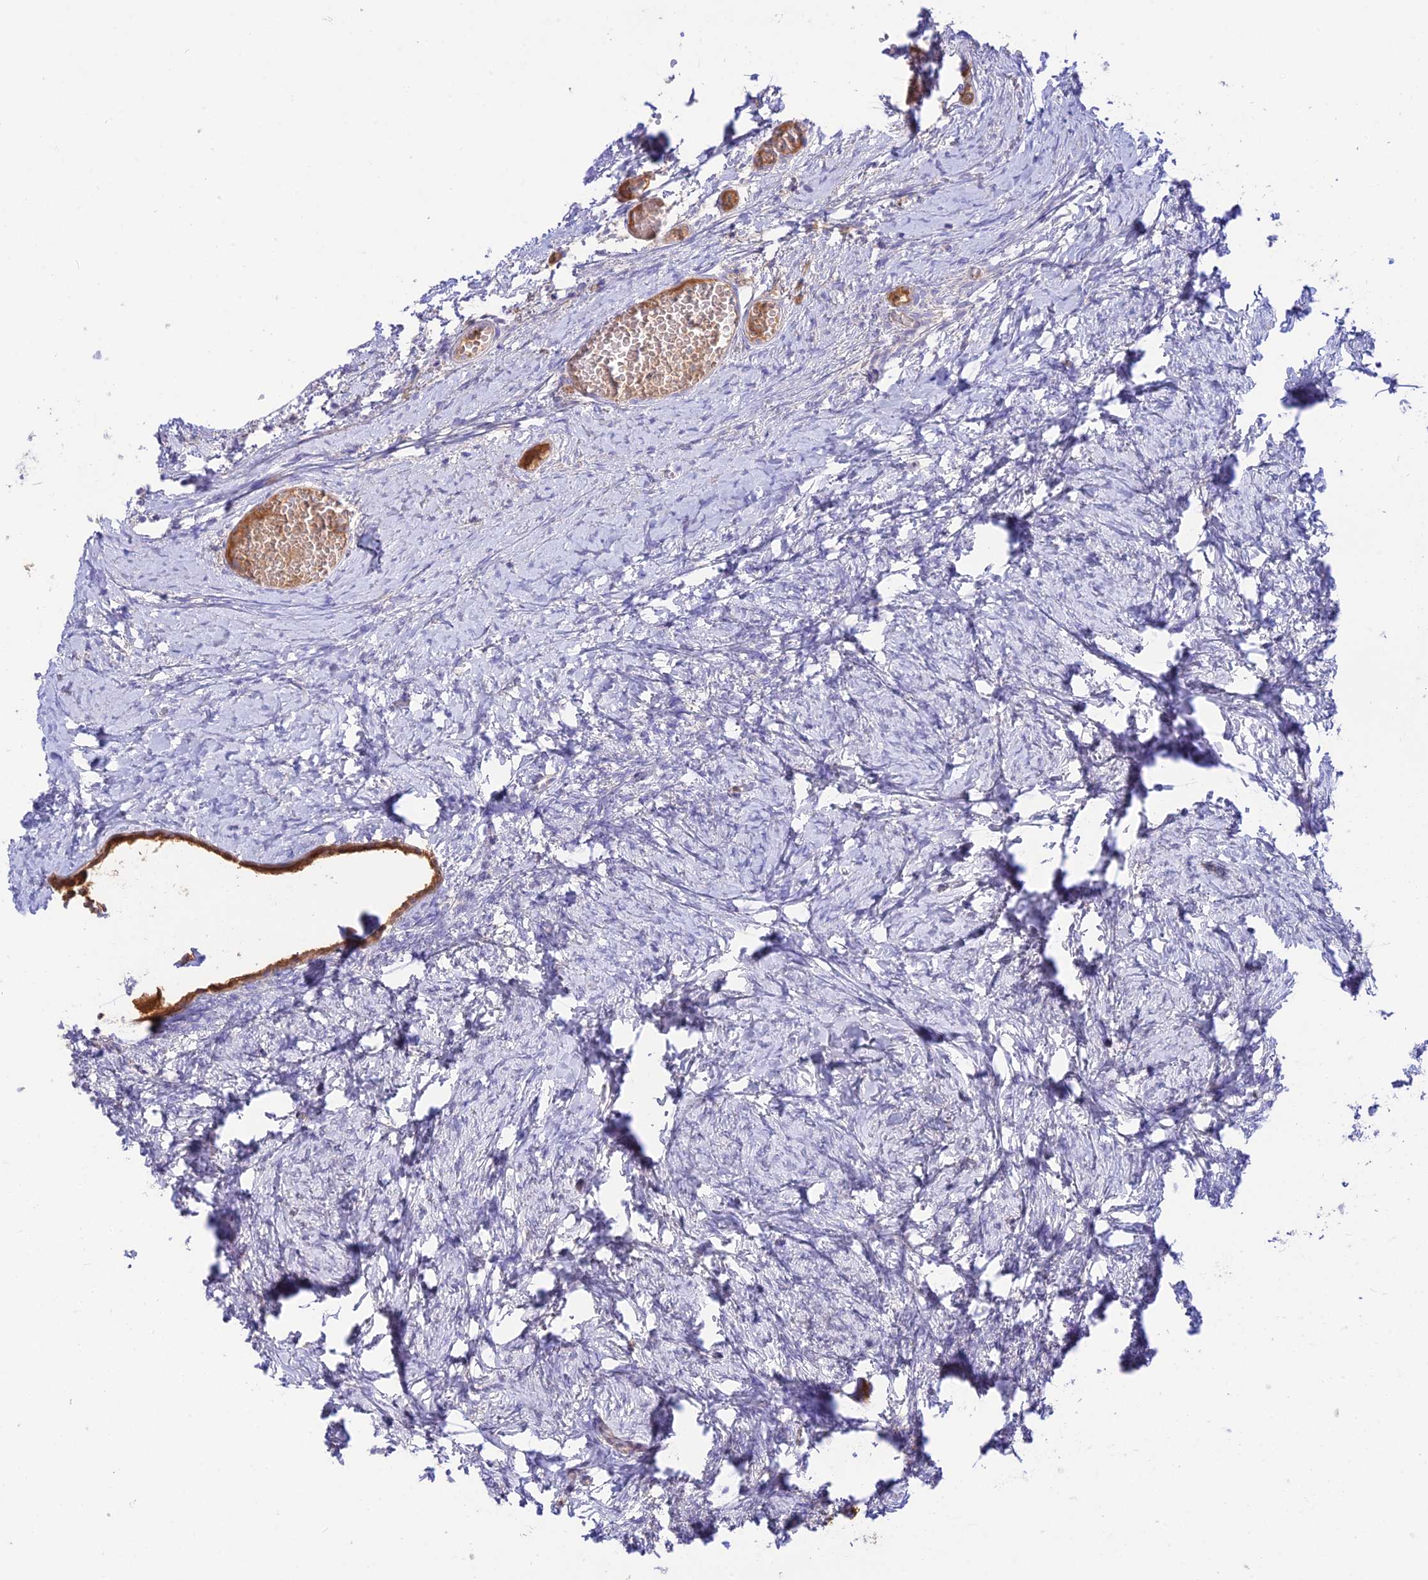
{"staining": {"intensity": "negative", "quantity": "none", "location": "none"}, "tissue": "ovary", "cell_type": "Follicle cells", "image_type": "normal", "snomed": [{"axis": "morphology", "description": "Normal tissue, NOS"}, {"axis": "topography", "description": "Ovary"}], "caption": "Immunohistochemistry photomicrograph of unremarkable ovary stained for a protein (brown), which shows no staining in follicle cells.", "gene": "NLRP9", "patient": {"sex": "female", "age": 27}}